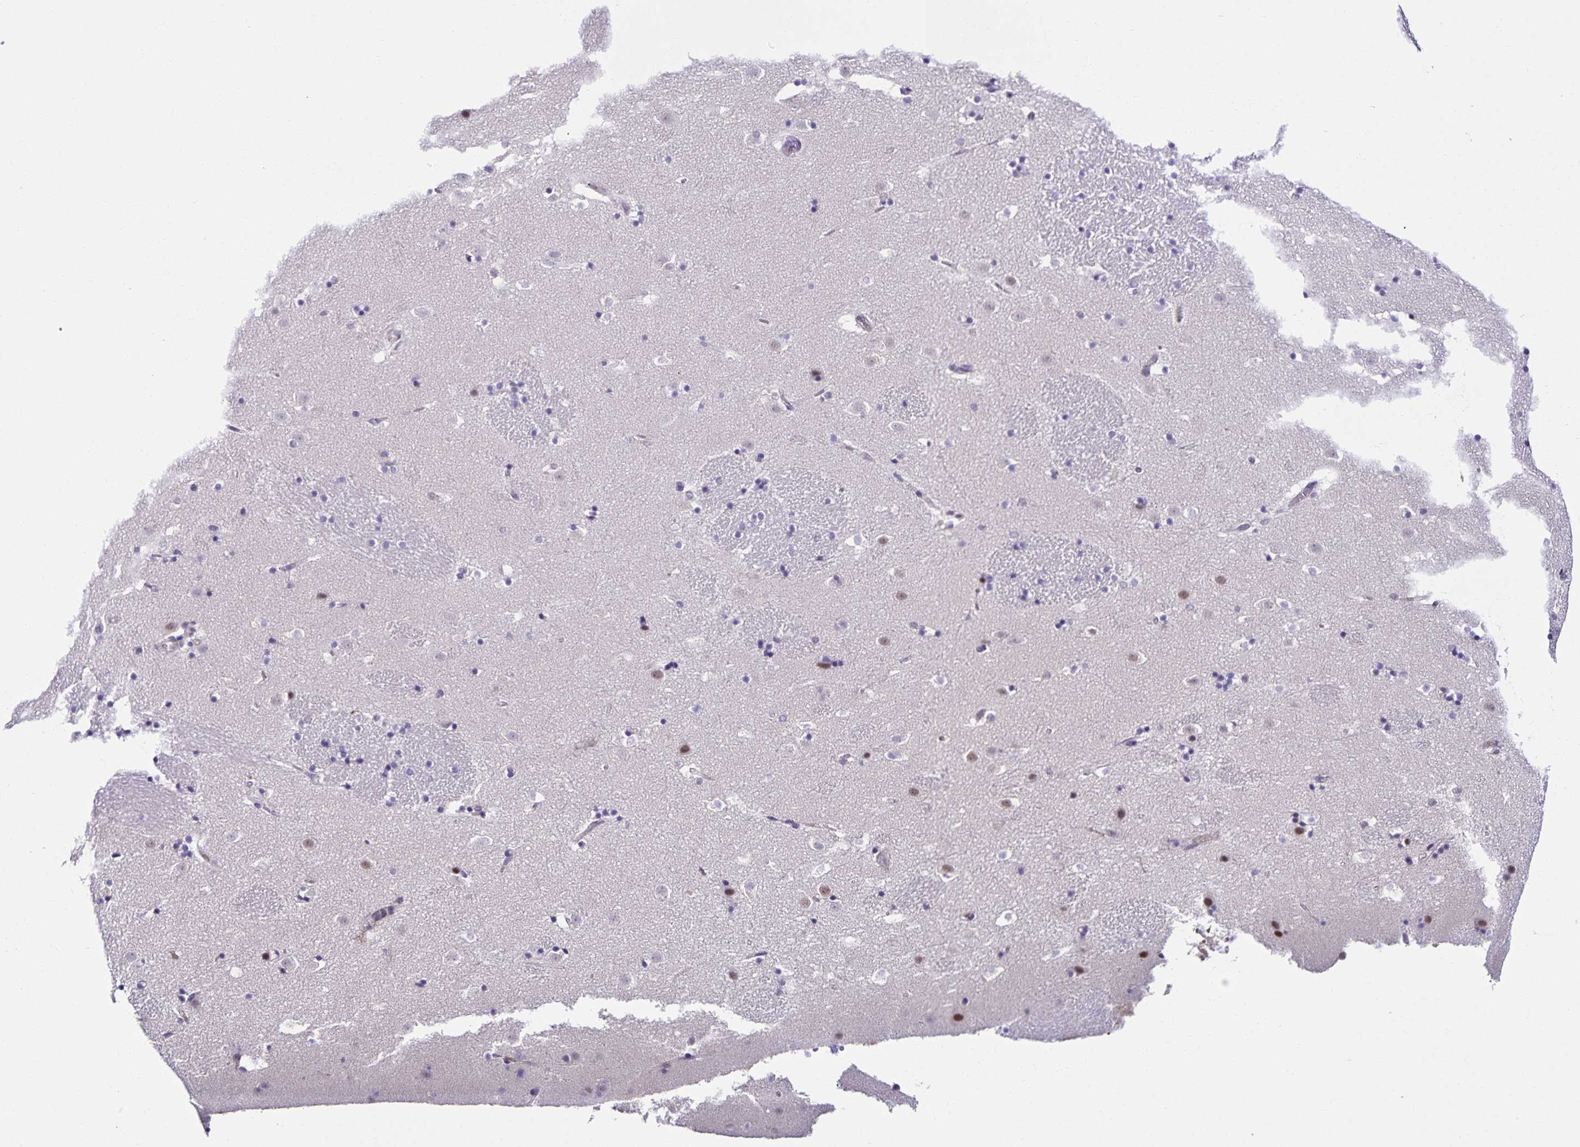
{"staining": {"intensity": "weak", "quantity": "<25%", "location": "nuclear"}, "tissue": "caudate", "cell_type": "Glial cells", "image_type": "normal", "snomed": [{"axis": "morphology", "description": "Normal tissue, NOS"}, {"axis": "topography", "description": "Lateral ventricle wall"}], "caption": "Unremarkable caudate was stained to show a protein in brown. There is no significant expression in glial cells. (Stains: DAB immunohistochemistry (IHC) with hematoxylin counter stain, Microscopy: brightfield microscopy at high magnification).", "gene": "STPG4", "patient": {"sex": "male", "age": 37}}